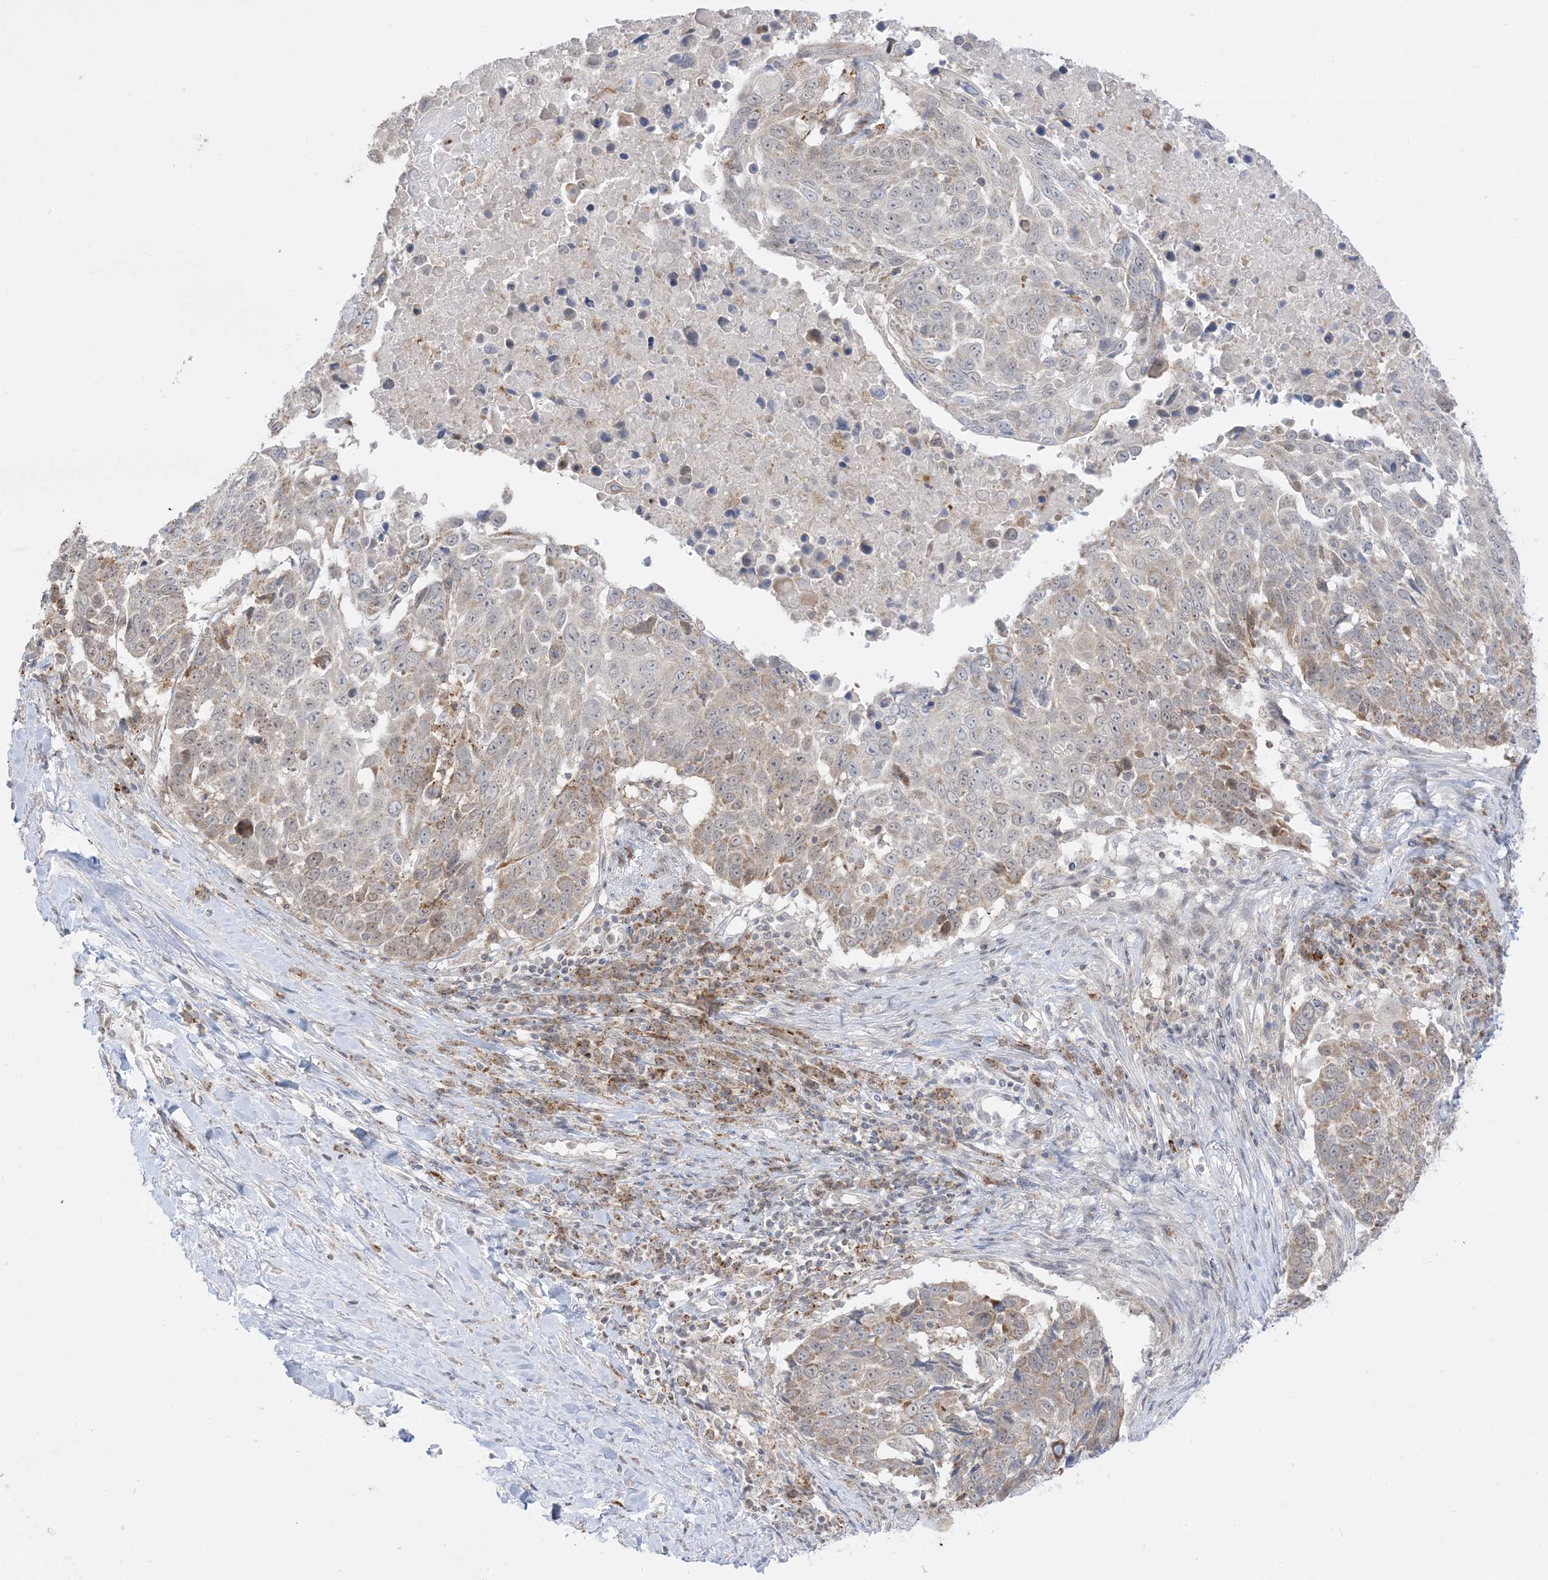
{"staining": {"intensity": "weak", "quantity": "25%-75%", "location": "cytoplasmic/membranous"}, "tissue": "lung cancer", "cell_type": "Tumor cells", "image_type": "cancer", "snomed": [{"axis": "morphology", "description": "Squamous cell carcinoma, NOS"}, {"axis": "topography", "description": "Lung"}], "caption": "Tumor cells demonstrate low levels of weak cytoplasmic/membranous positivity in about 25%-75% of cells in human lung cancer (squamous cell carcinoma).", "gene": "KANSL3", "patient": {"sex": "male", "age": 66}}